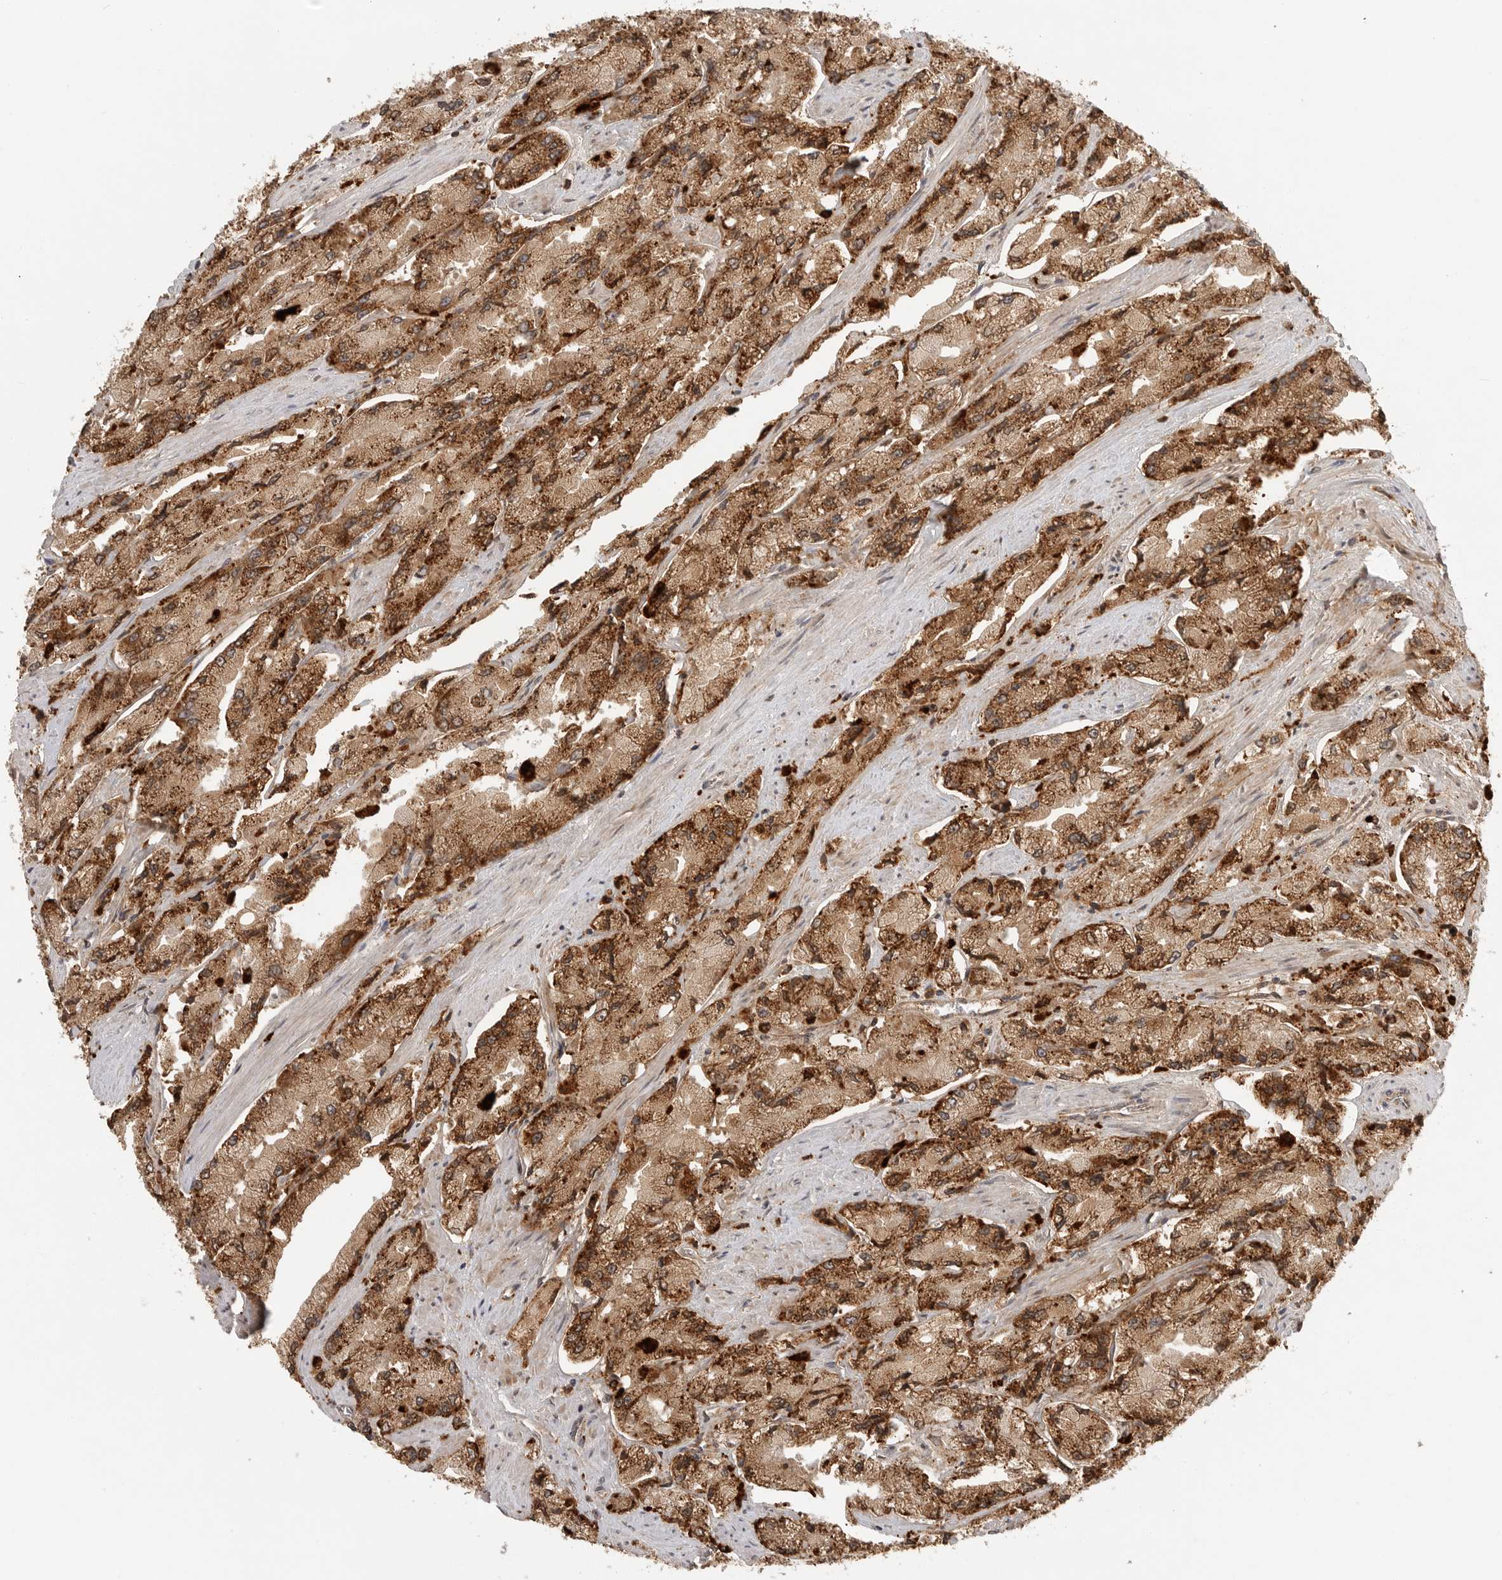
{"staining": {"intensity": "moderate", "quantity": ">75%", "location": "cytoplasmic/membranous"}, "tissue": "prostate cancer", "cell_type": "Tumor cells", "image_type": "cancer", "snomed": [{"axis": "morphology", "description": "Adenocarcinoma, High grade"}, {"axis": "topography", "description": "Prostate"}], "caption": "Prostate cancer (adenocarcinoma (high-grade)) stained with a protein marker shows moderate staining in tumor cells.", "gene": "IDUA", "patient": {"sex": "male", "age": 58}}